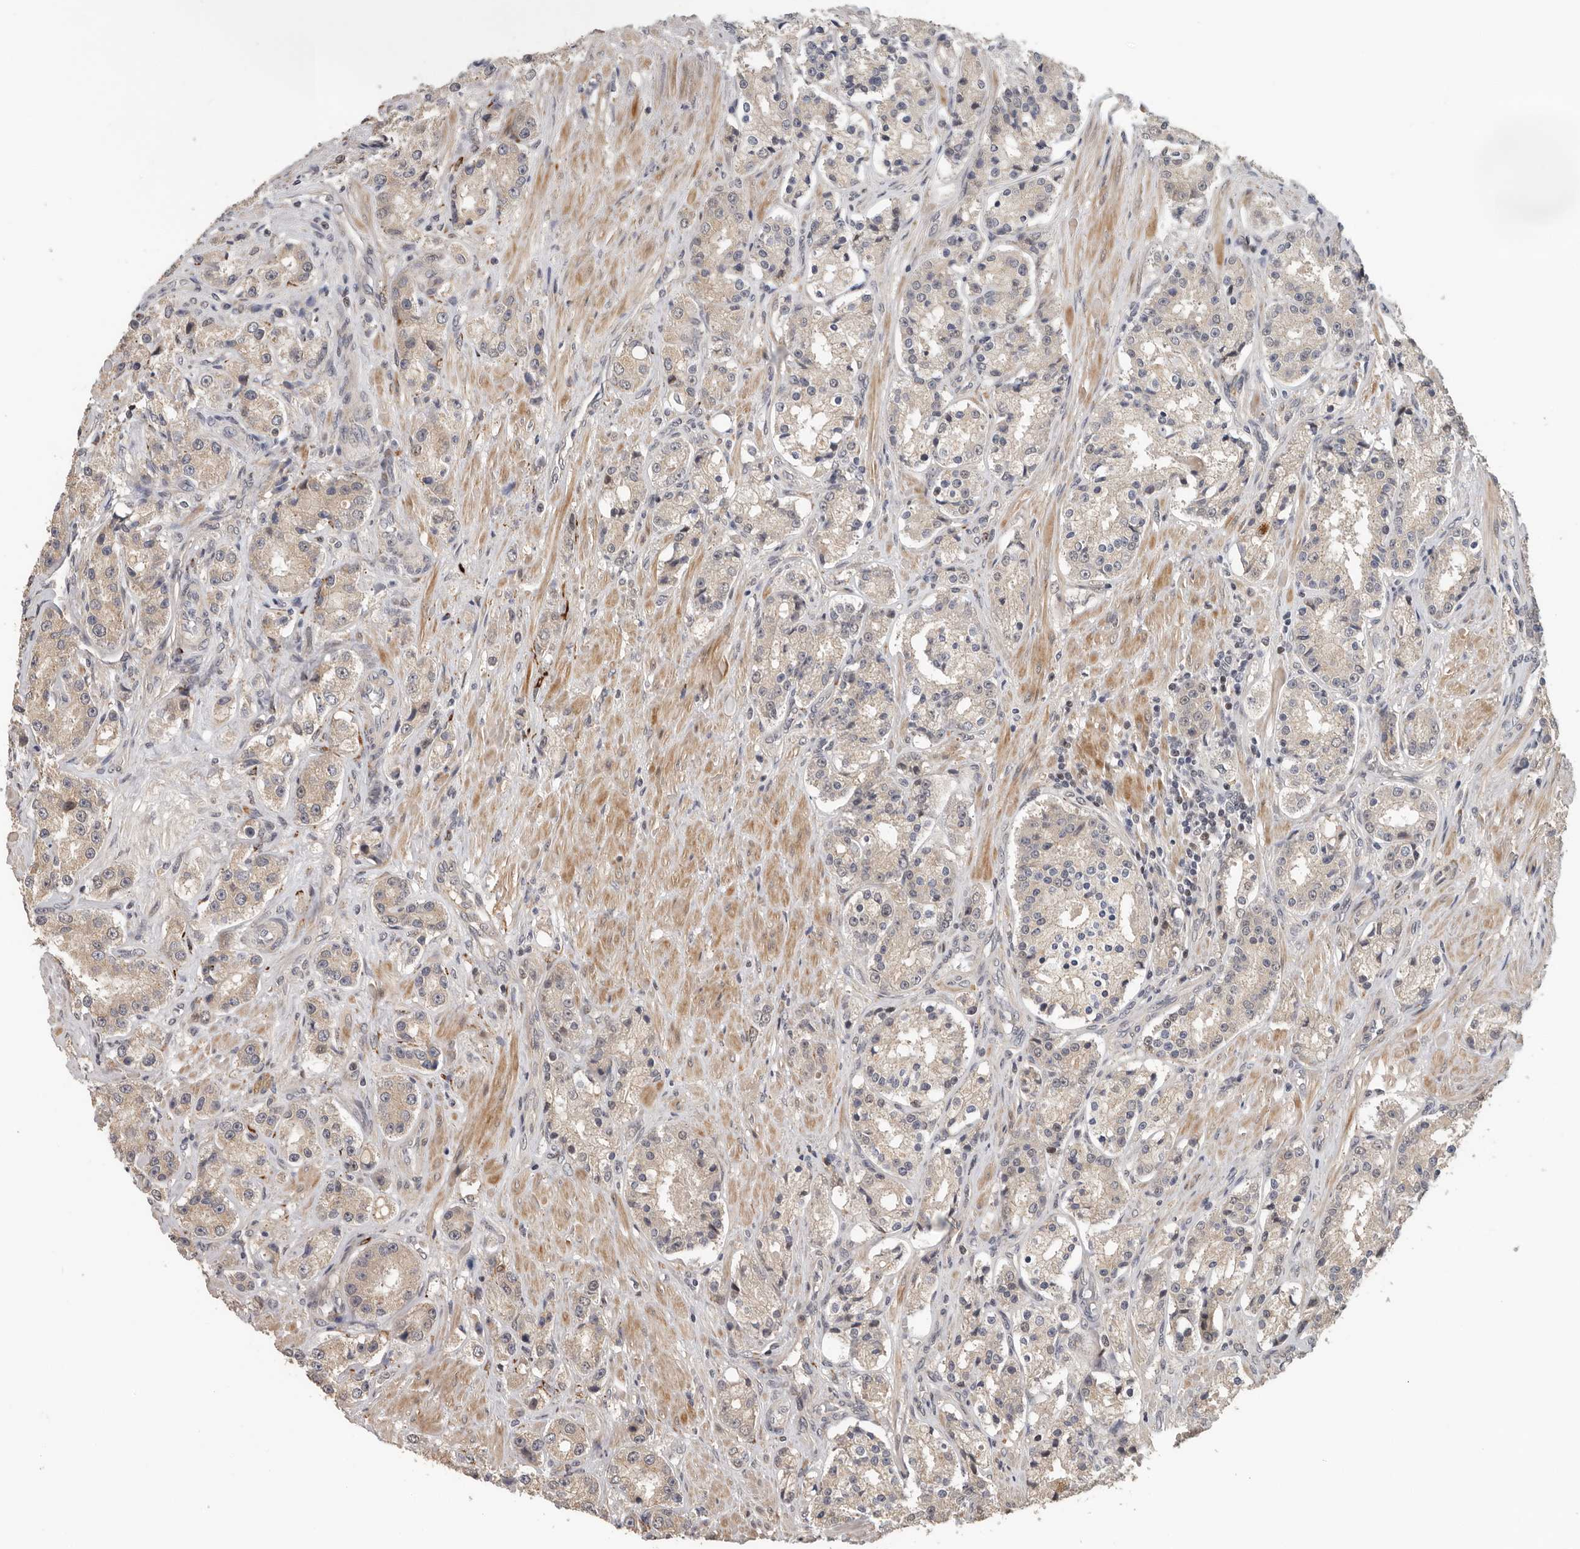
{"staining": {"intensity": "weak", "quantity": "25%-75%", "location": "cytoplasmic/membranous,nuclear"}, "tissue": "prostate cancer", "cell_type": "Tumor cells", "image_type": "cancer", "snomed": [{"axis": "morphology", "description": "Adenocarcinoma, High grade"}, {"axis": "topography", "description": "Prostate"}], "caption": "An image of human prostate cancer stained for a protein exhibits weak cytoplasmic/membranous and nuclear brown staining in tumor cells.", "gene": "HENMT1", "patient": {"sex": "male", "age": 60}}